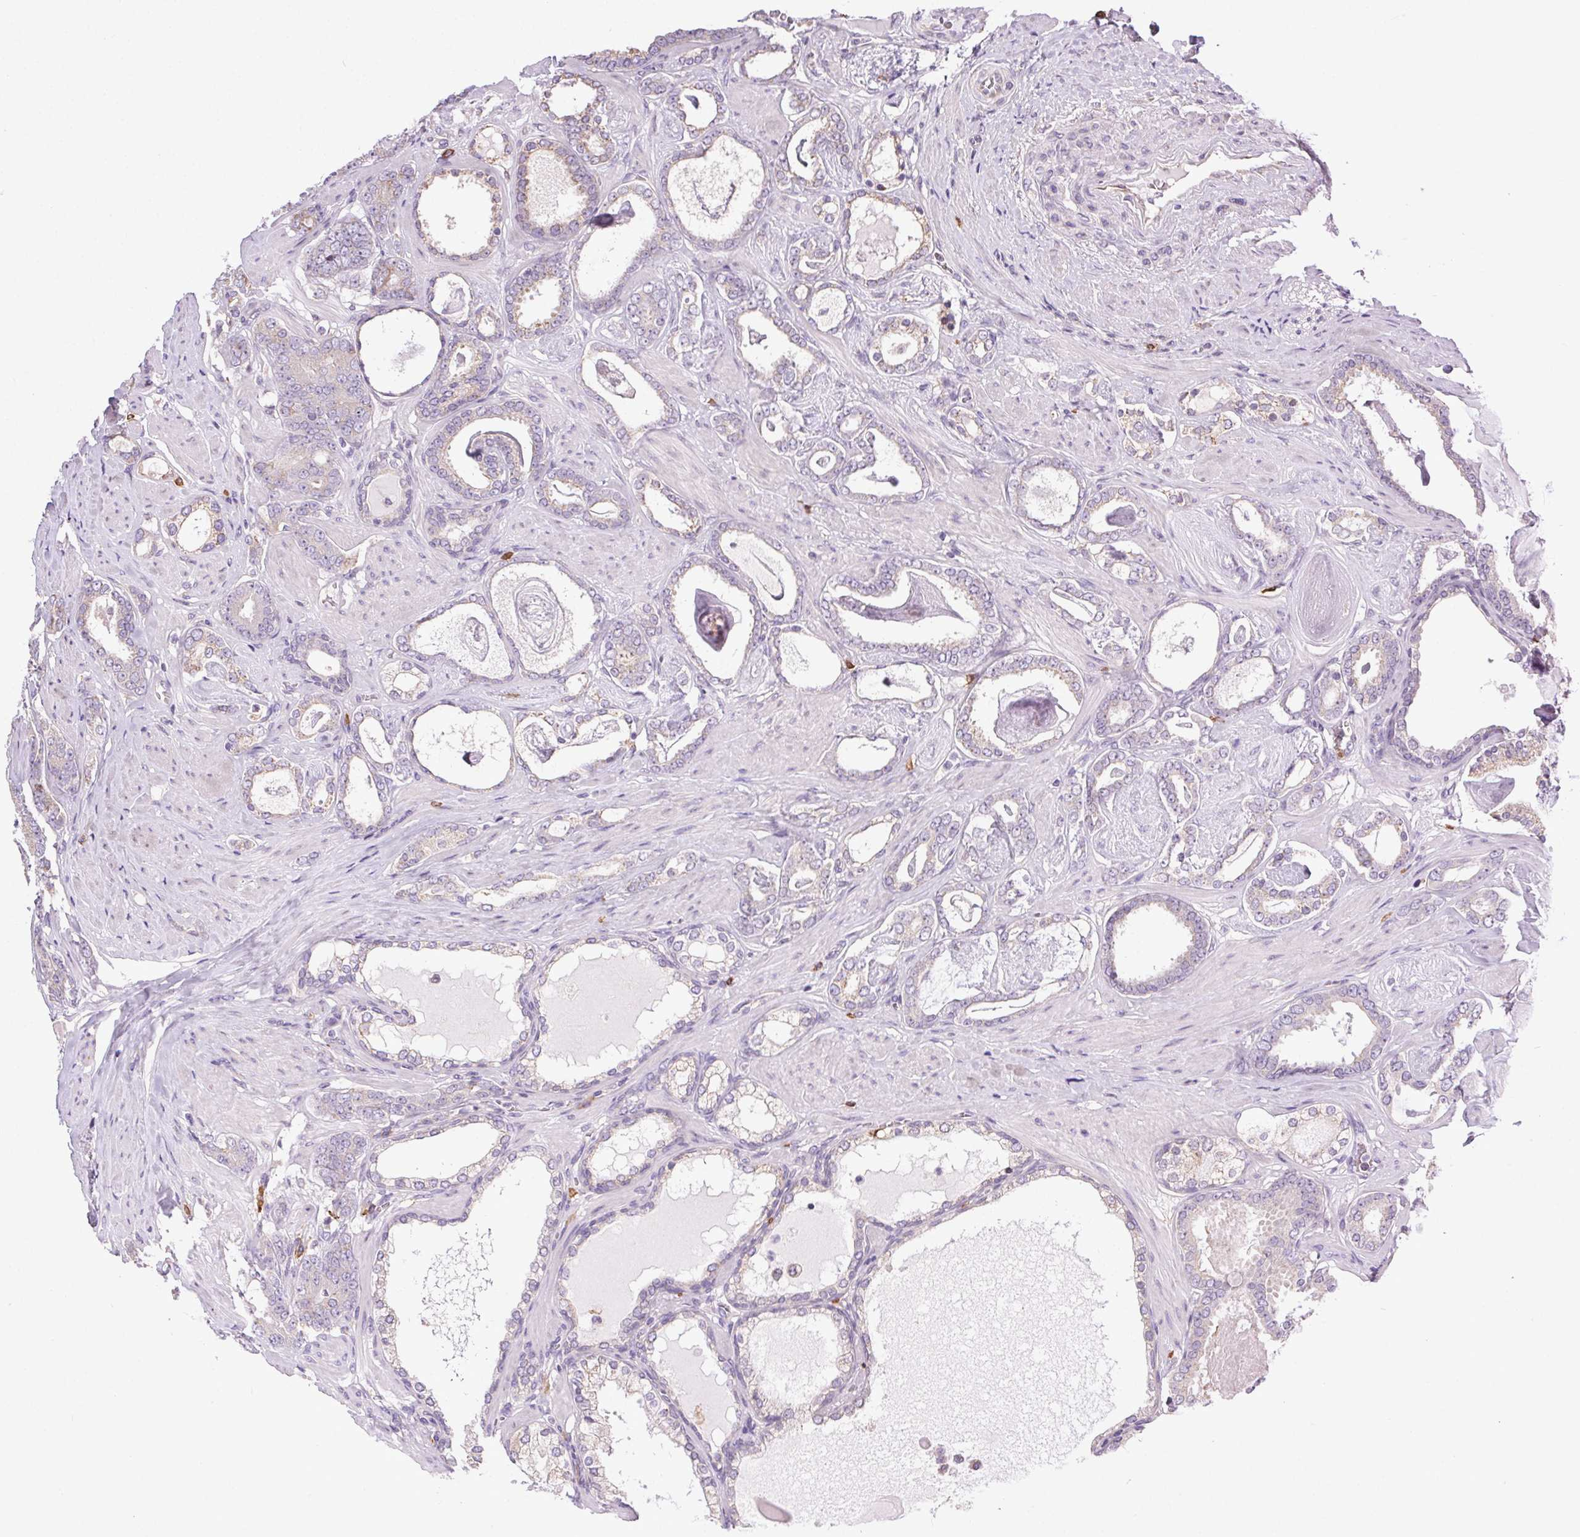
{"staining": {"intensity": "negative", "quantity": "none", "location": "none"}, "tissue": "prostate cancer", "cell_type": "Tumor cells", "image_type": "cancer", "snomed": [{"axis": "morphology", "description": "Adenocarcinoma, High grade"}, {"axis": "topography", "description": "Prostate"}], "caption": "Tumor cells show no significant positivity in prostate adenocarcinoma (high-grade).", "gene": "SNX31", "patient": {"sex": "male", "age": 63}}